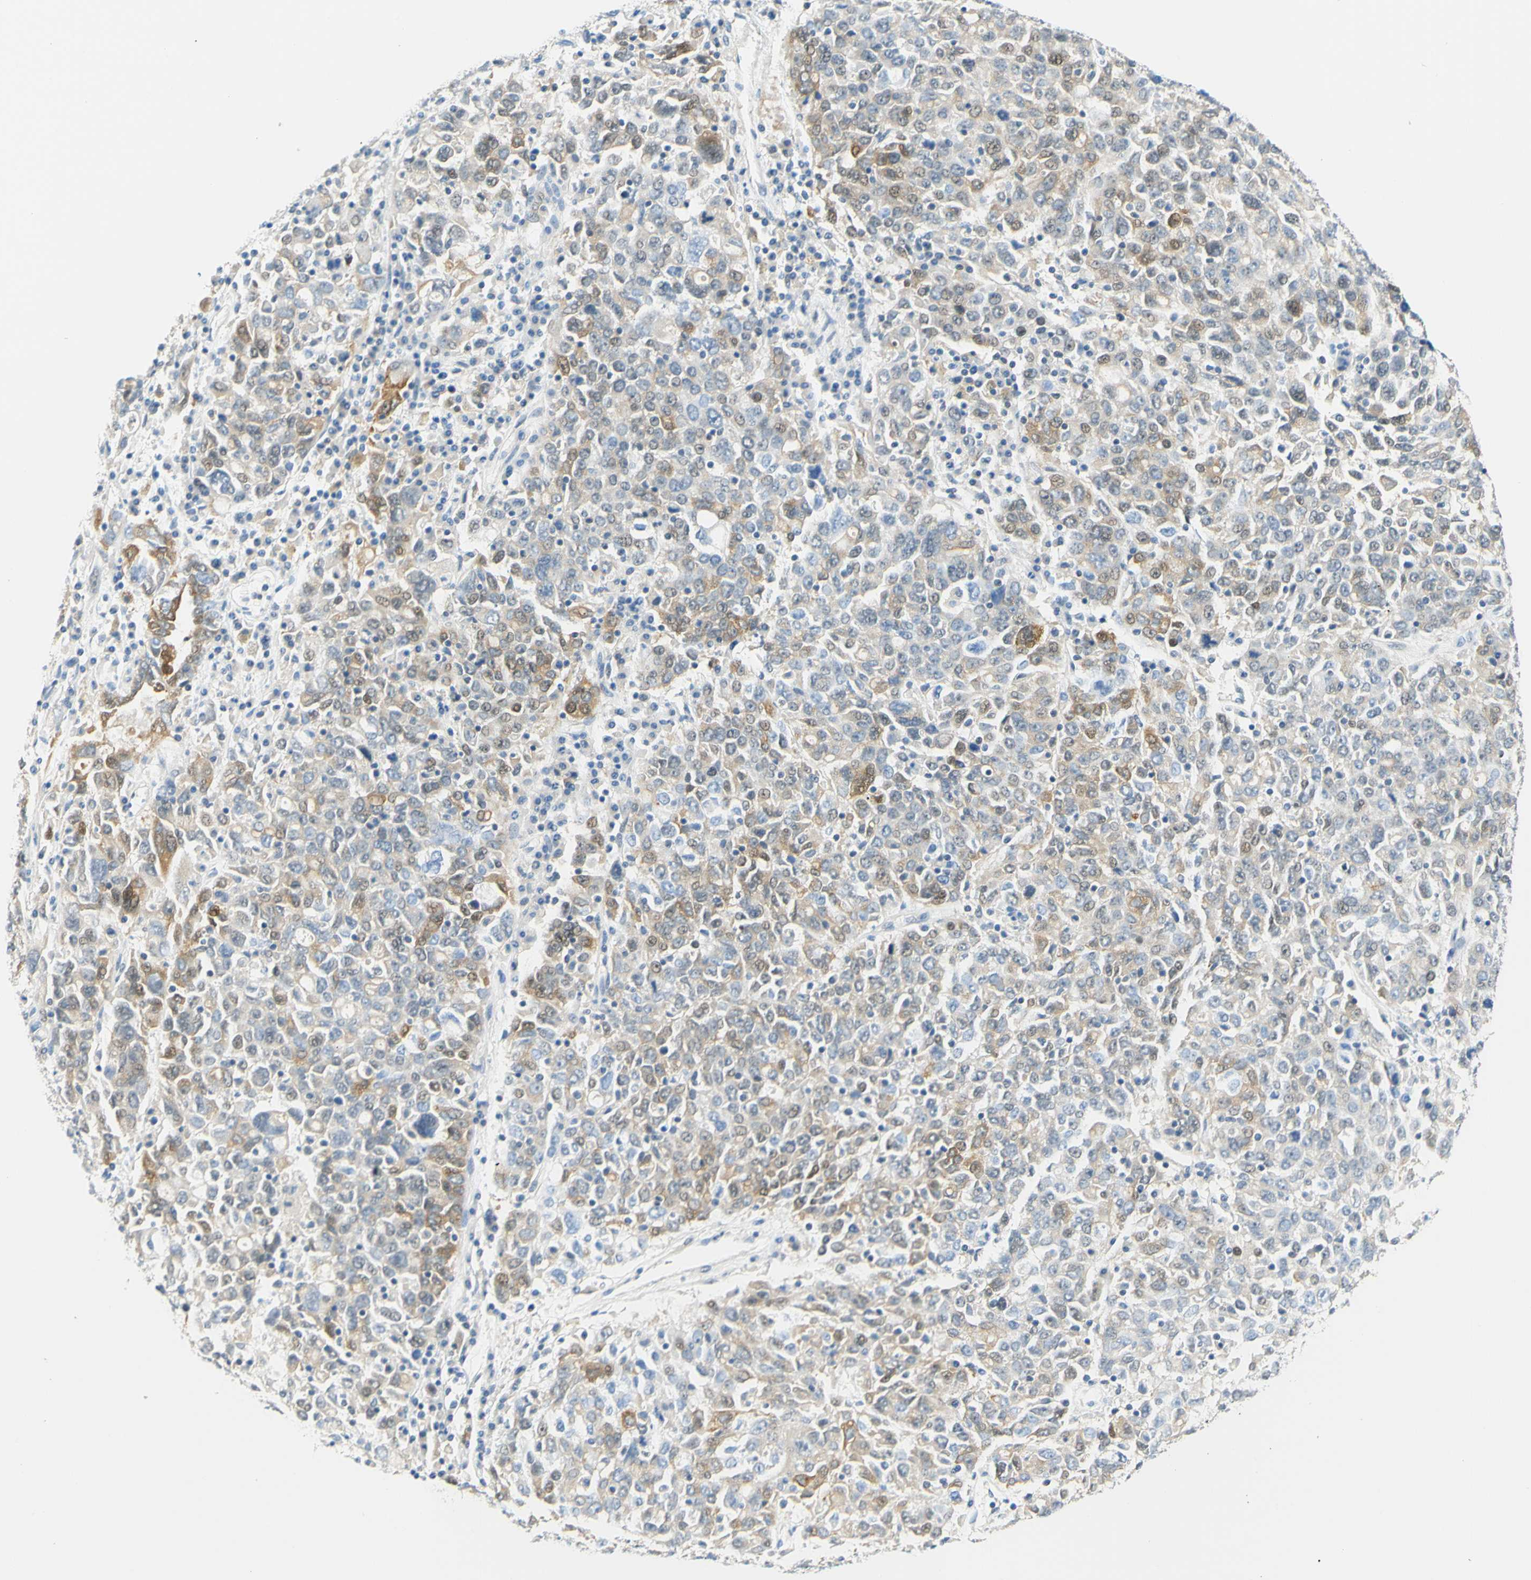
{"staining": {"intensity": "moderate", "quantity": "<25%", "location": "cytoplasmic/membranous,nuclear"}, "tissue": "ovarian cancer", "cell_type": "Tumor cells", "image_type": "cancer", "snomed": [{"axis": "morphology", "description": "Carcinoma, endometroid"}, {"axis": "topography", "description": "Ovary"}], "caption": "Ovarian cancer stained with immunohistochemistry reveals moderate cytoplasmic/membranous and nuclear expression in about <25% of tumor cells.", "gene": "ENTREP2", "patient": {"sex": "female", "age": 62}}